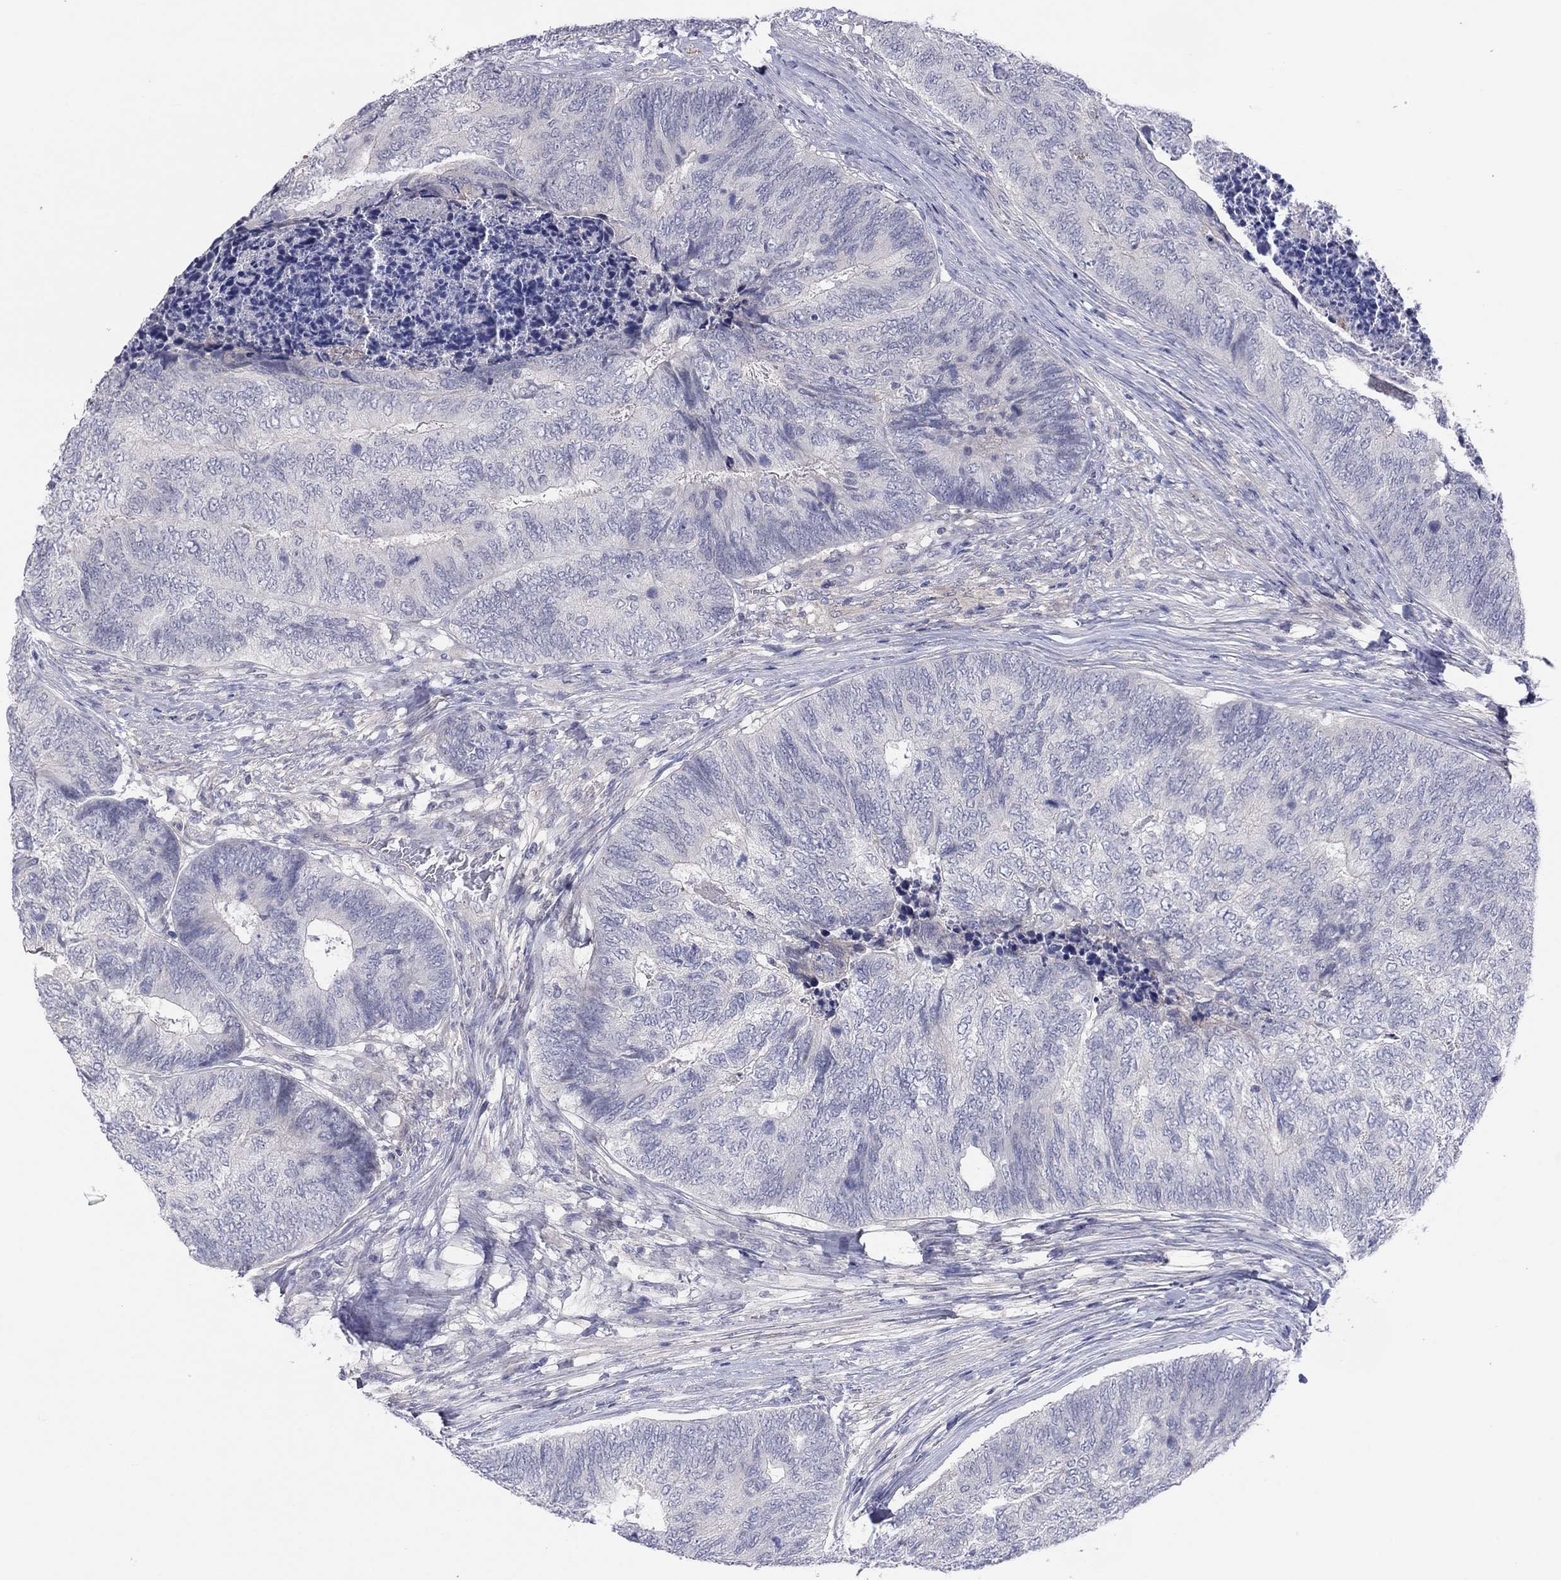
{"staining": {"intensity": "negative", "quantity": "none", "location": "none"}, "tissue": "colorectal cancer", "cell_type": "Tumor cells", "image_type": "cancer", "snomed": [{"axis": "morphology", "description": "Adenocarcinoma, NOS"}, {"axis": "topography", "description": "Colon"}], "caption": "The micrograph displays no staining of tumor cells in colorectal adenocarcinoma.", "gene": "CYP2B6", "patient": {"sex": "female", "age": 67}}